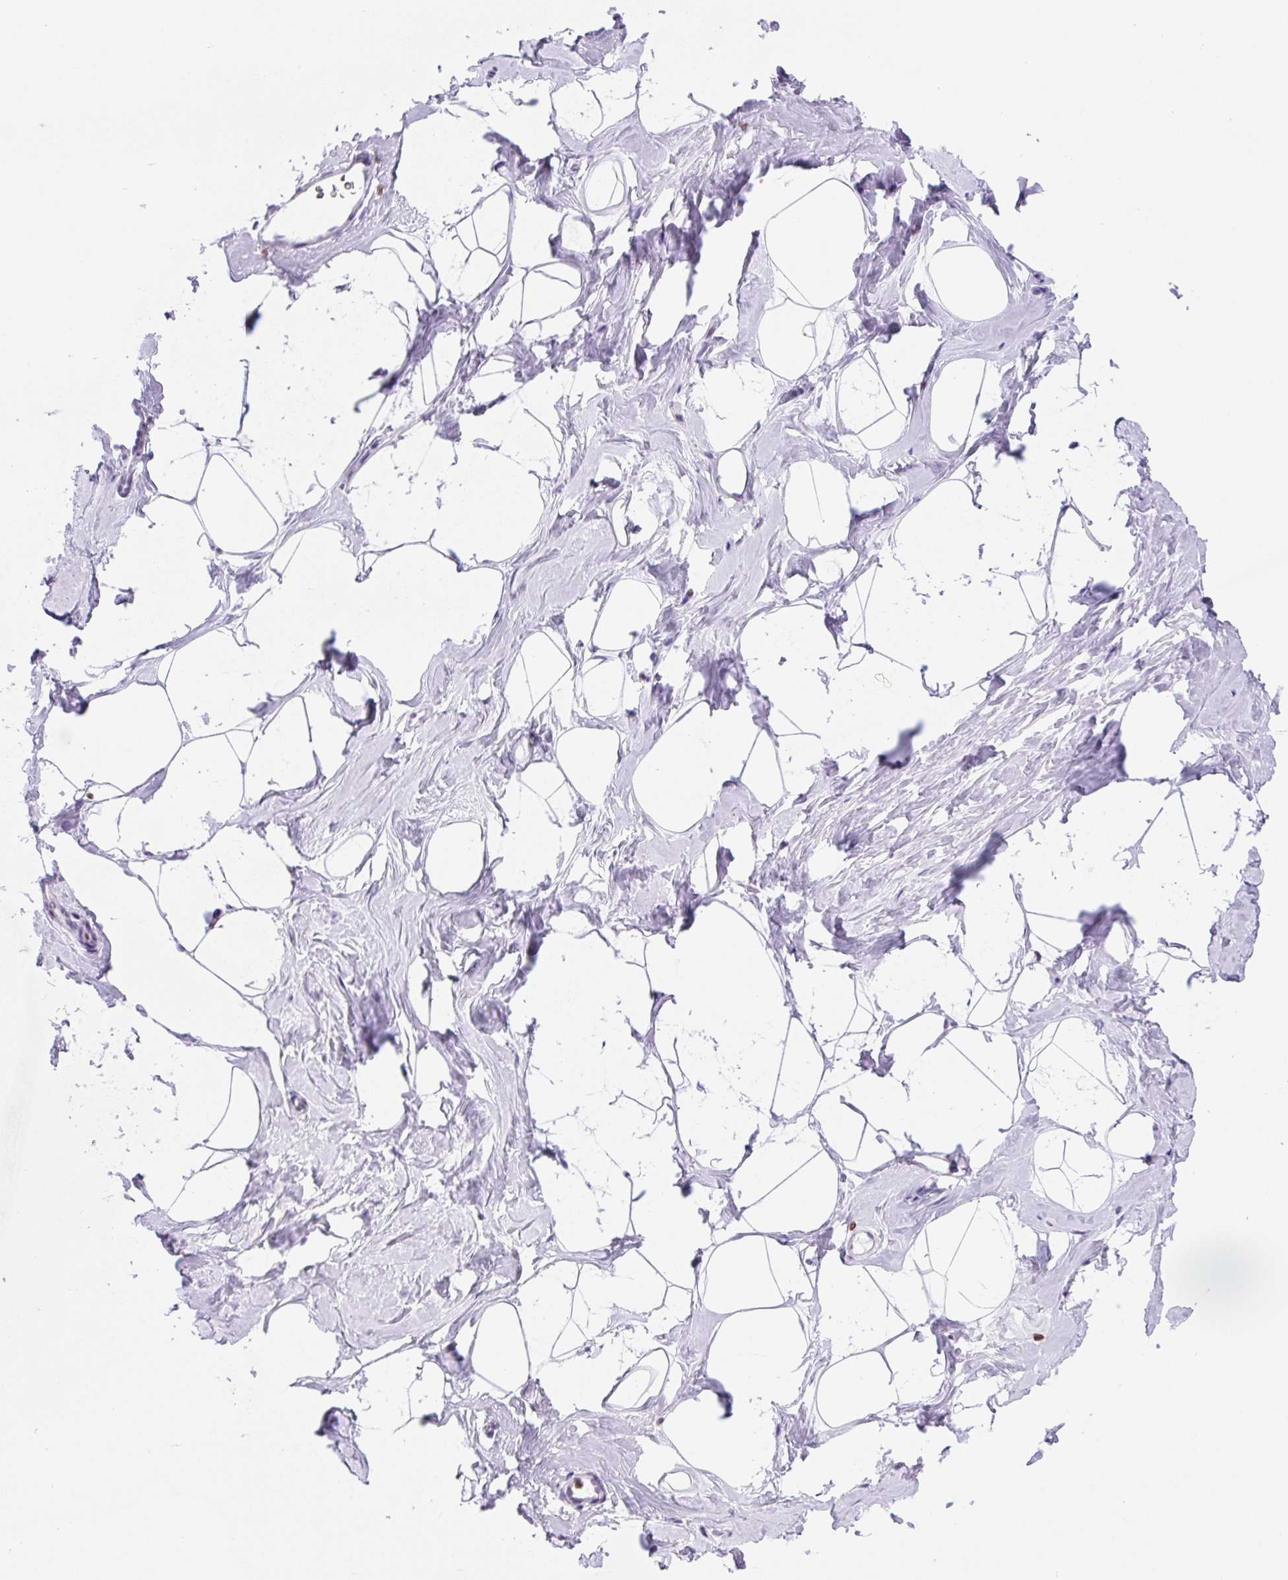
{"staining": {"intensity": "negative", "quantity": "none", "location": "none"}, "tissue": "breast", "cell_type": "Adipocytes", "image_type": "normal", "snomed": [{"axis": "morphology", "description": "Normal tissue, NOS"}, {"axis": "topography", "description": "Breast"}], "caption": "Breast was stained to show a protein in brown. There is no significant positivity in adipocytes. The staining is performed using DAB brown chromogen with nuclei counter-stained in using hematoxylin.", "gene": "VPREB1", "patient": {"sex": "female", "age": 32}}